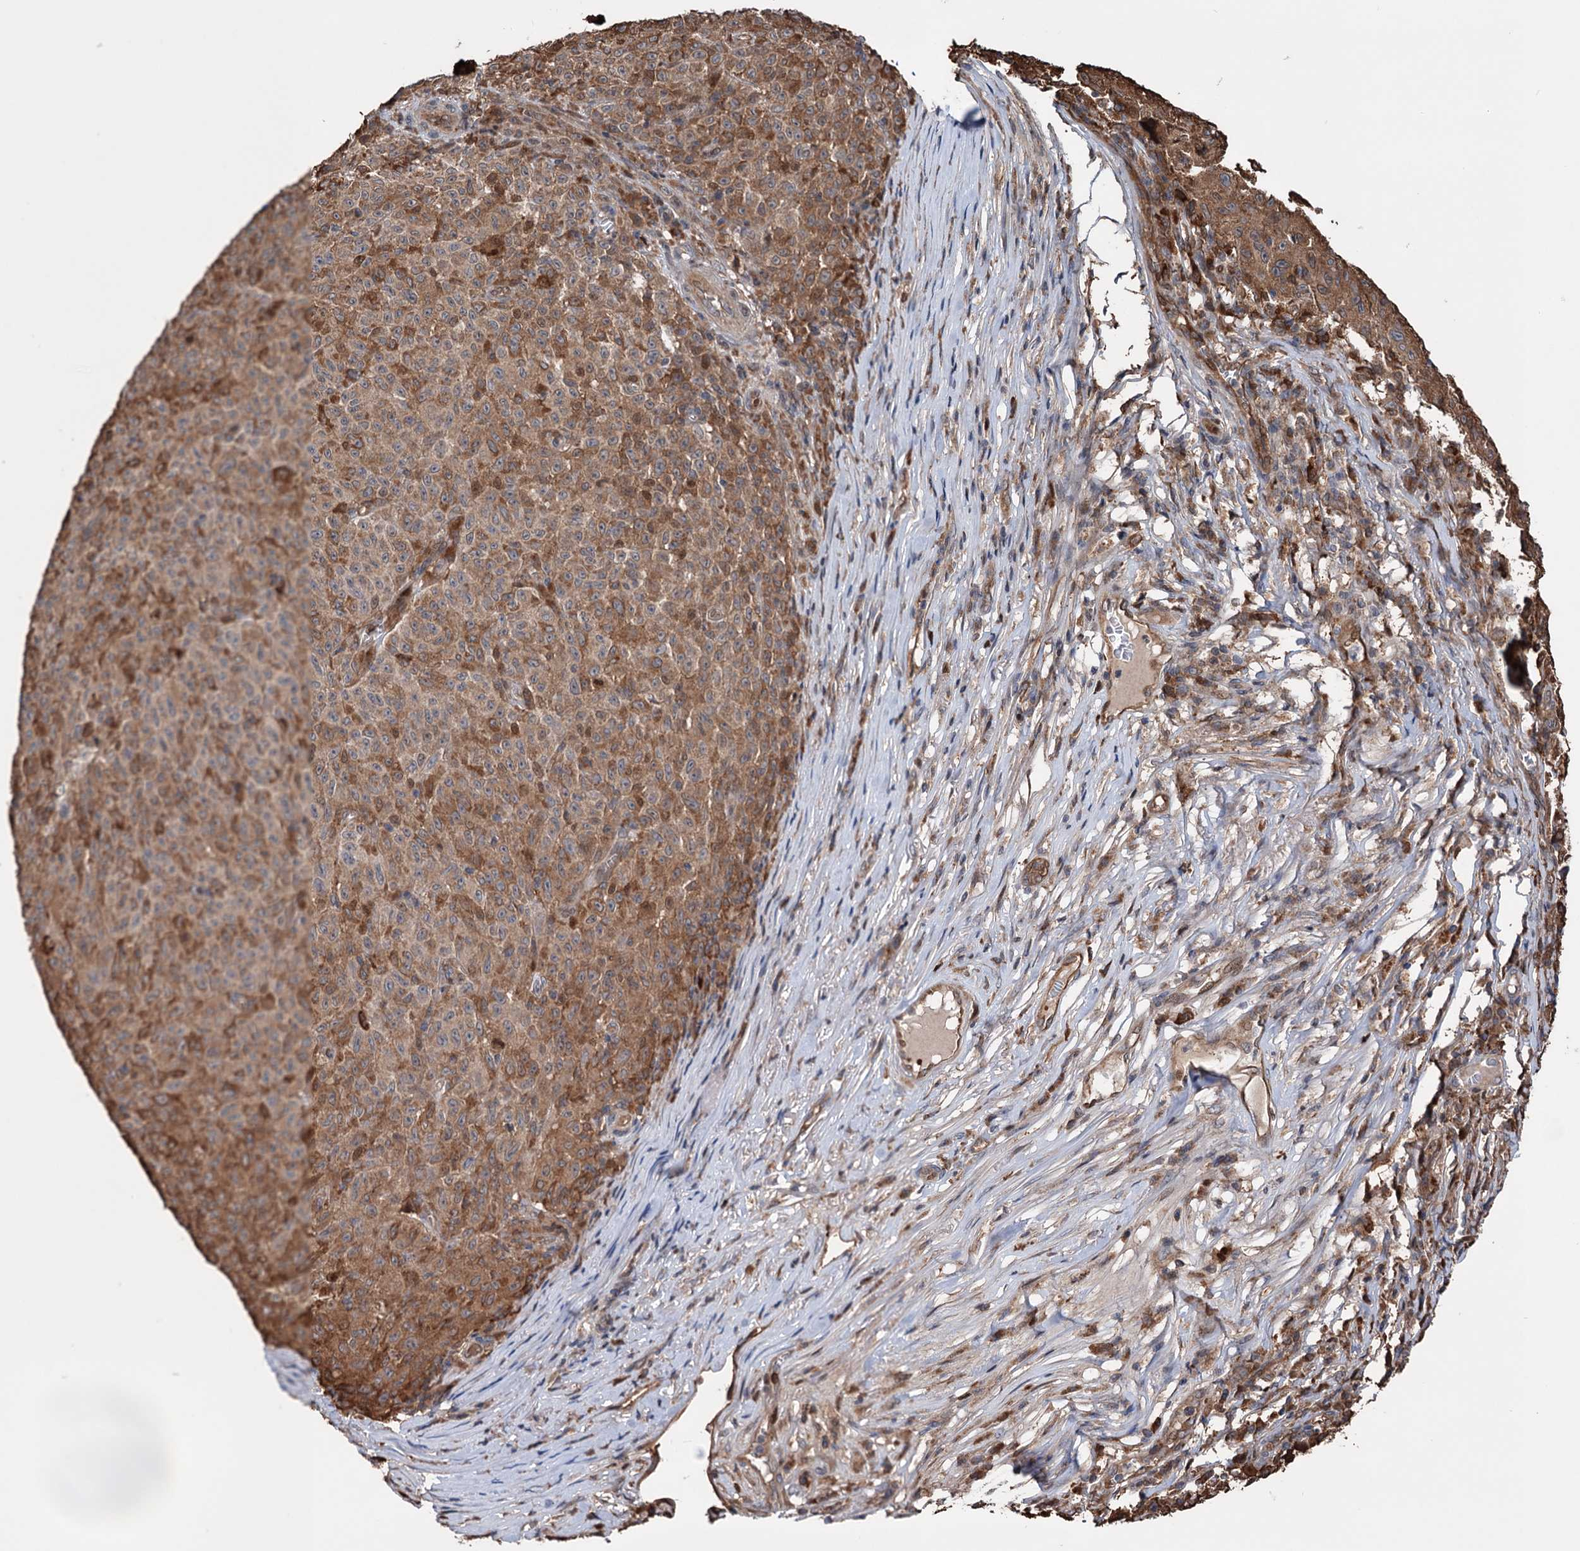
{"staining": {"intensity": "moderate", "quantity": ">75%", "location": "cytoplasmic/membranous"}, "tissue": "melanoma", "cell_type": "Tumor cells", "image_type": "cancer", "snomed": [{"axis": "morphology", "description": "Malignant melanoma, NOS"}, {"axis": "topography", "description": "Skin"}], "caption": "Melanoma stained for a protein (brown) displays moderate cytoplasmic/membranous positive positivity in approximately >75% of tumor cells.", "gene": "NCAPD2", "patient": {"sex": "female", "age": 82}}